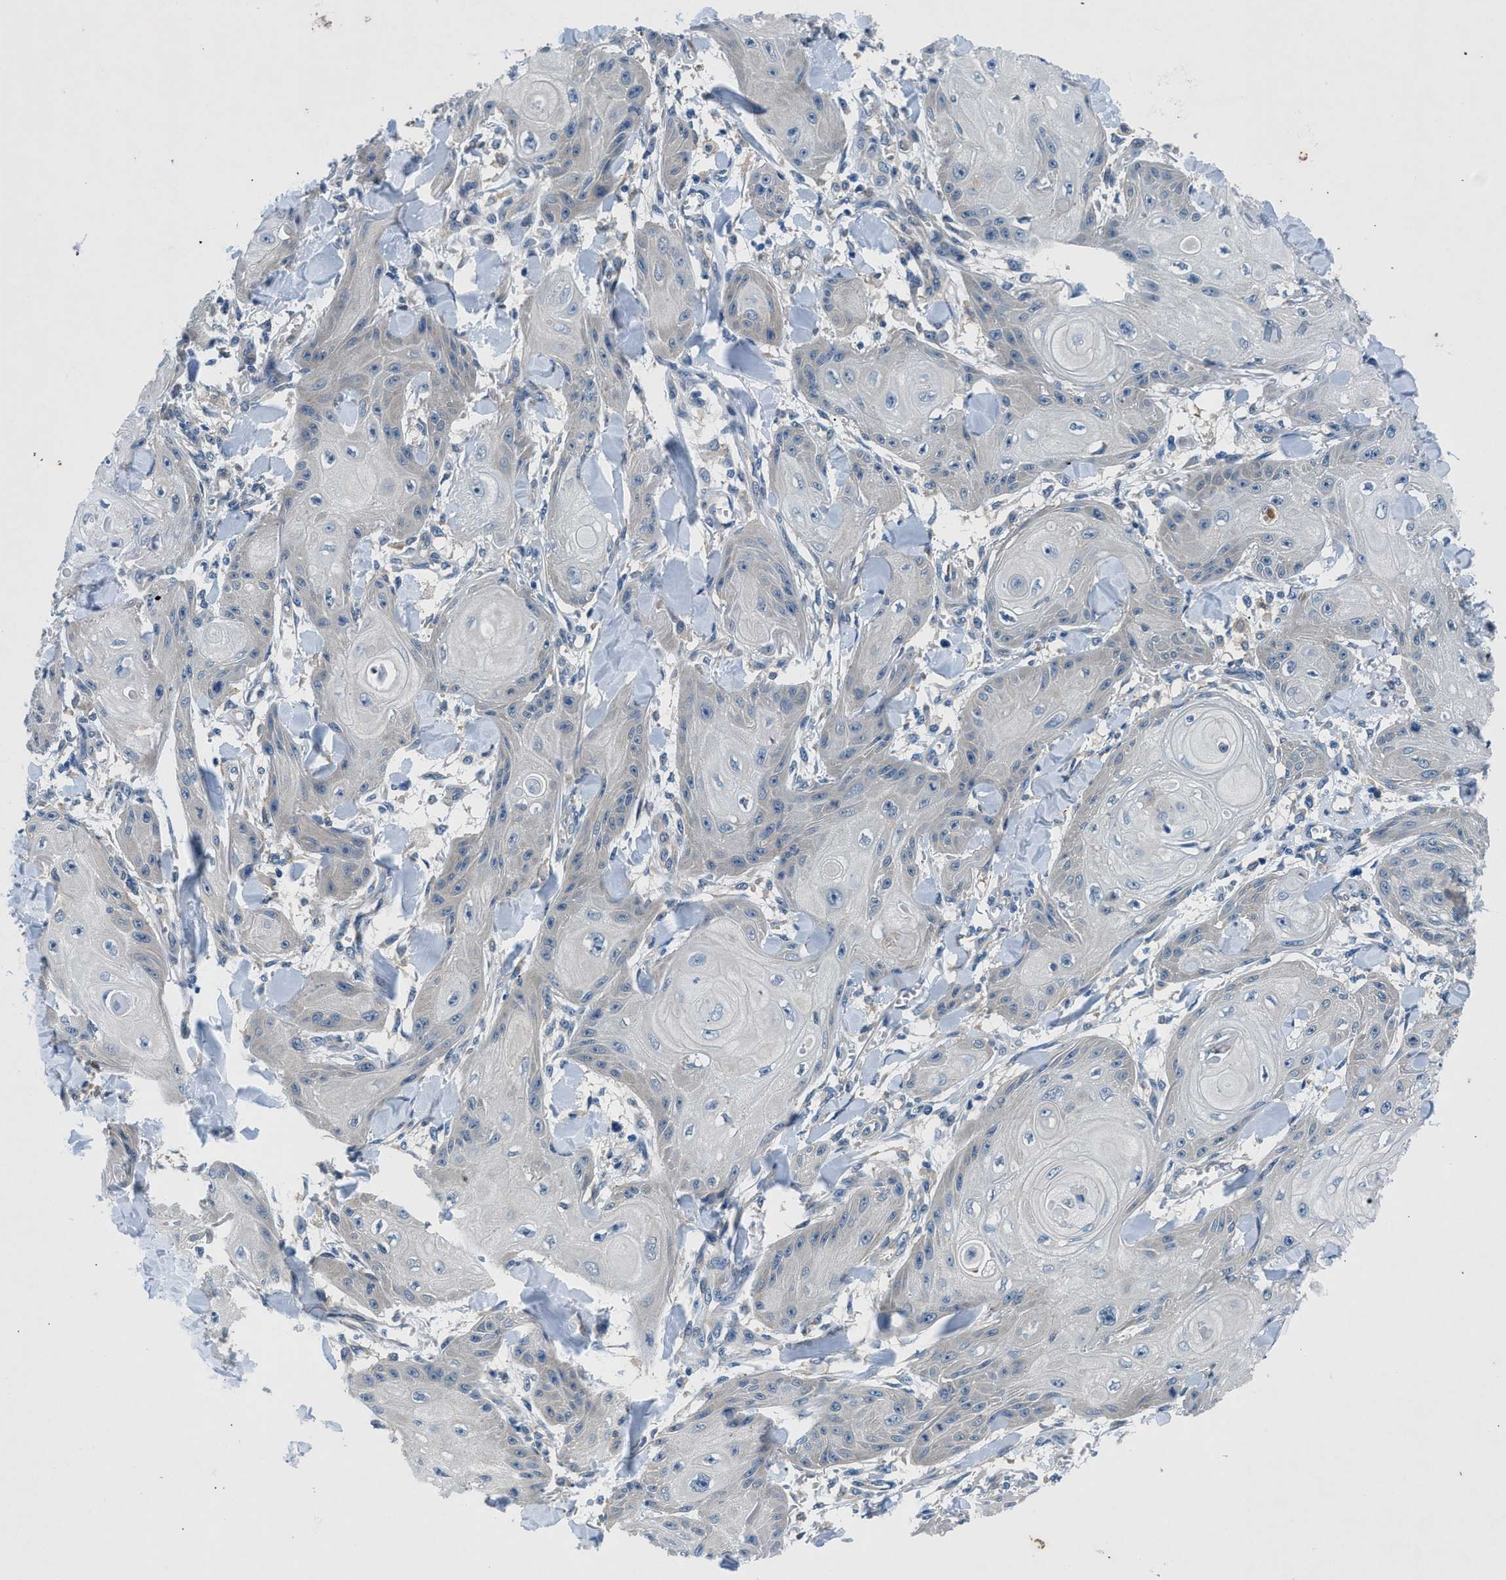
{"staining": {"intensity": "negative", "quantity": "none", "location": "none"}, "tissue": "skin cancer", "cell_type": "Tumor cells", "image_type": "cancer", "snomed": [{"axis": "morphology", "description": "Squamous cell carcinoma, NOS"}, {"axis": "topography", "description": "Skin"}], "caption": "Immunohistochemical staining of skin cancer (squamous cell carcinoma) demonstrates no significant positivity in tumor cells. (Brightfield microscopy of DAB immunohistochemistry at high magnification).", "gene": "COPS2", "patient": {"sex": "male", "age": 74}}